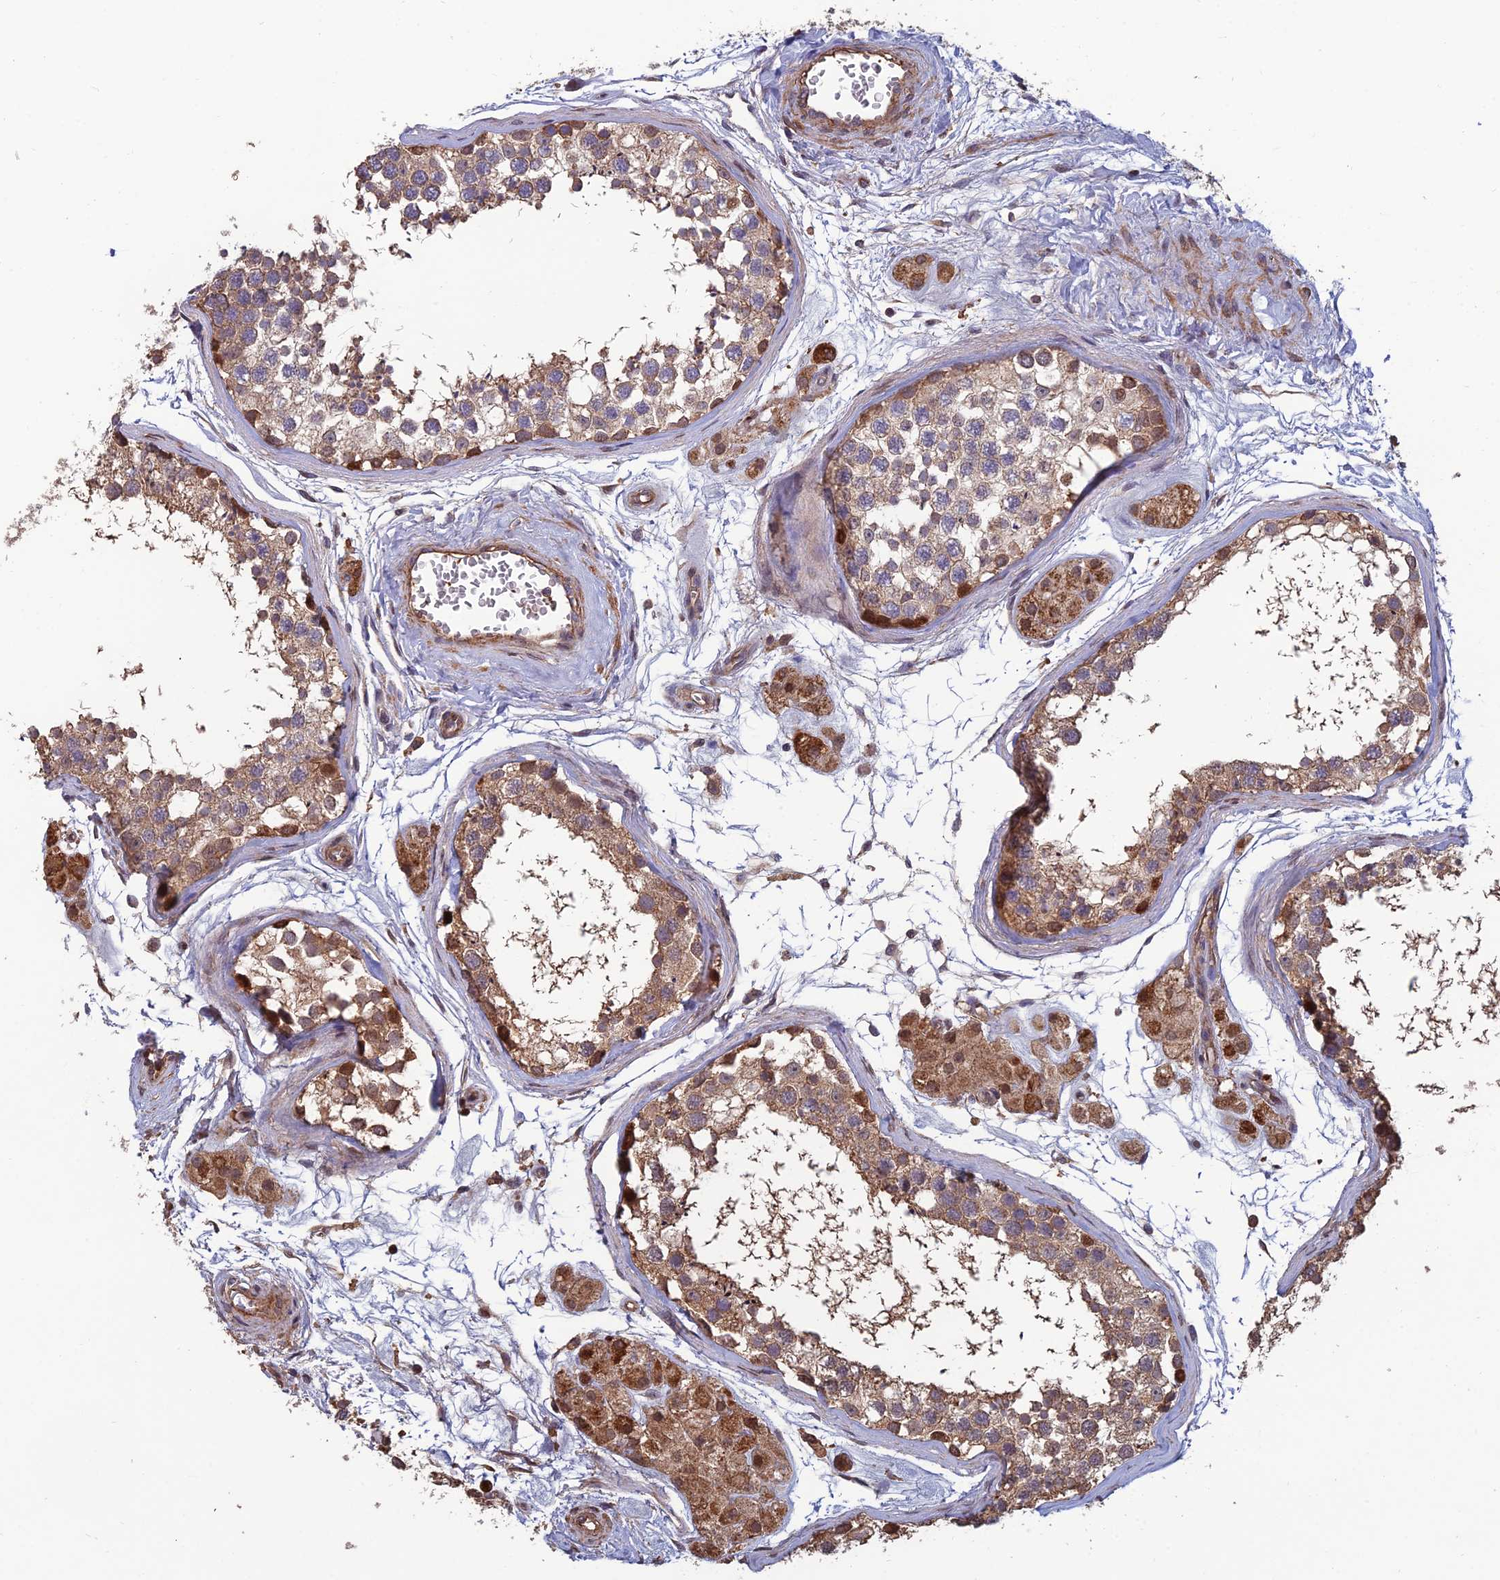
{"staining": {"intensity": "moderate", "quantity": "25%-75%", "location": "cytoplasmic/membranous,nuclear"}, "tissue": "testis", "cell_type": "Cells in seminiferous ducts", "image_type": "normal", "snomed": [{"axis": "morphology", "description": "Normal tissue, NOS"}, {"axis": "topography", "description": "Testis"}], "caption": "DAB (3,3'-diaminobenzidine) immunohistochemical staining of unremarkable testis shows moderate cytoplasmic/membranous,nuclear protein positivity in approximately 25%-75% of cells in seminiferous ducts.", "gene": "CCDC183", "patient": {"sex": "male", "age": 56}}